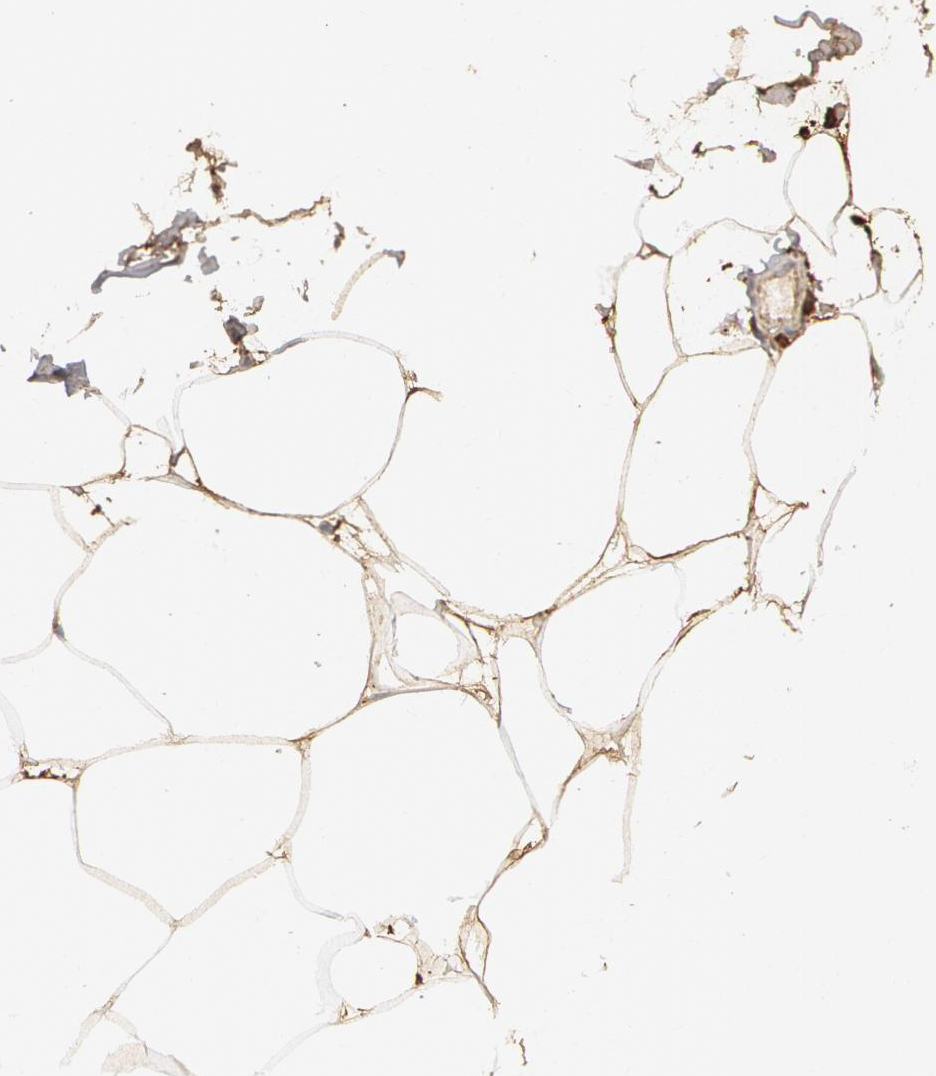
{"staining": {"intensity": "strong", "quantity": "25%-75%", "location": "cytoplasmic/membranous"}, "tissue": "adipose tissue", "cell_type": "Adipocytes", "image_type": "normal", "snomed": [{"axis": "morphology", "description": "Normal tissue, NOS"}, {"axis": "morphology", "description": "Duct carcinoma"}, {"axis": "topography", "description": "Breast"}, {"axis": "topography", "description": "Adipose tissue"}], "caption": "Benign adipose tissue exhibits strong cytoplasmic/membranous expression in approximately 25%-75% of adipocytes.", "gene": "ODC1", "patient": {"sex": "female", "age": 37}}